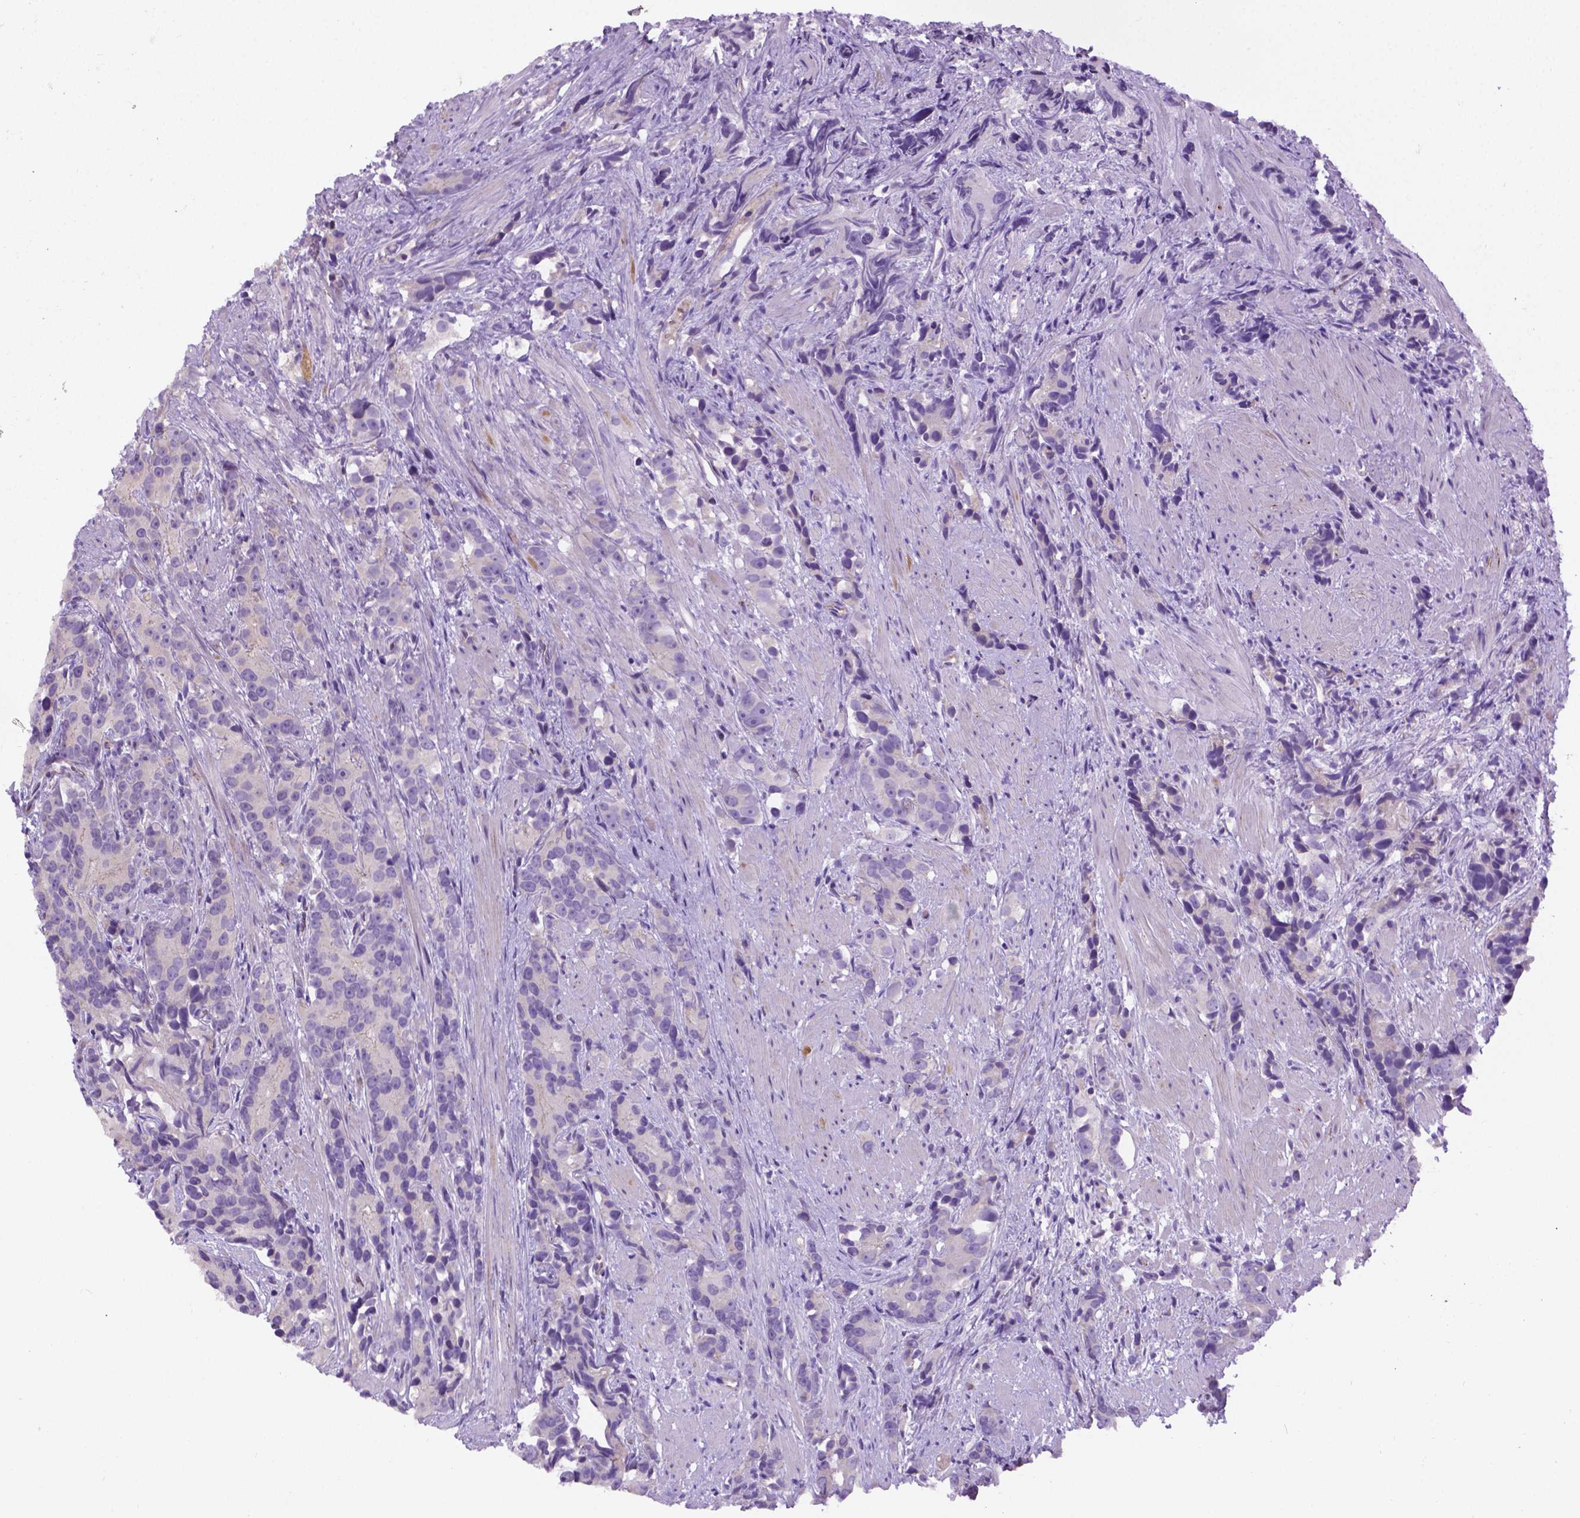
{"staining": {"intensity": "negative", "quantity": "none", "location": "none"}, "tissue": "prostate cancer", "cell_type": "Tumor cells", "image_type": "cancer", "snomed": [{"axis": "morphology", "description": "Adenocarcinoma, High grade"}, {"axis": "topography", "description": "Prostate"}], "caption": "An immunohistochemistry (IHC) photomicrograph of prostate high-grade adenocarcinoma is shown. There is no staining in tumor cells of prostate high-grade adenocarcinoma.", "gene": "CCER2", "patient": {"sex": "male", "age": 90}}